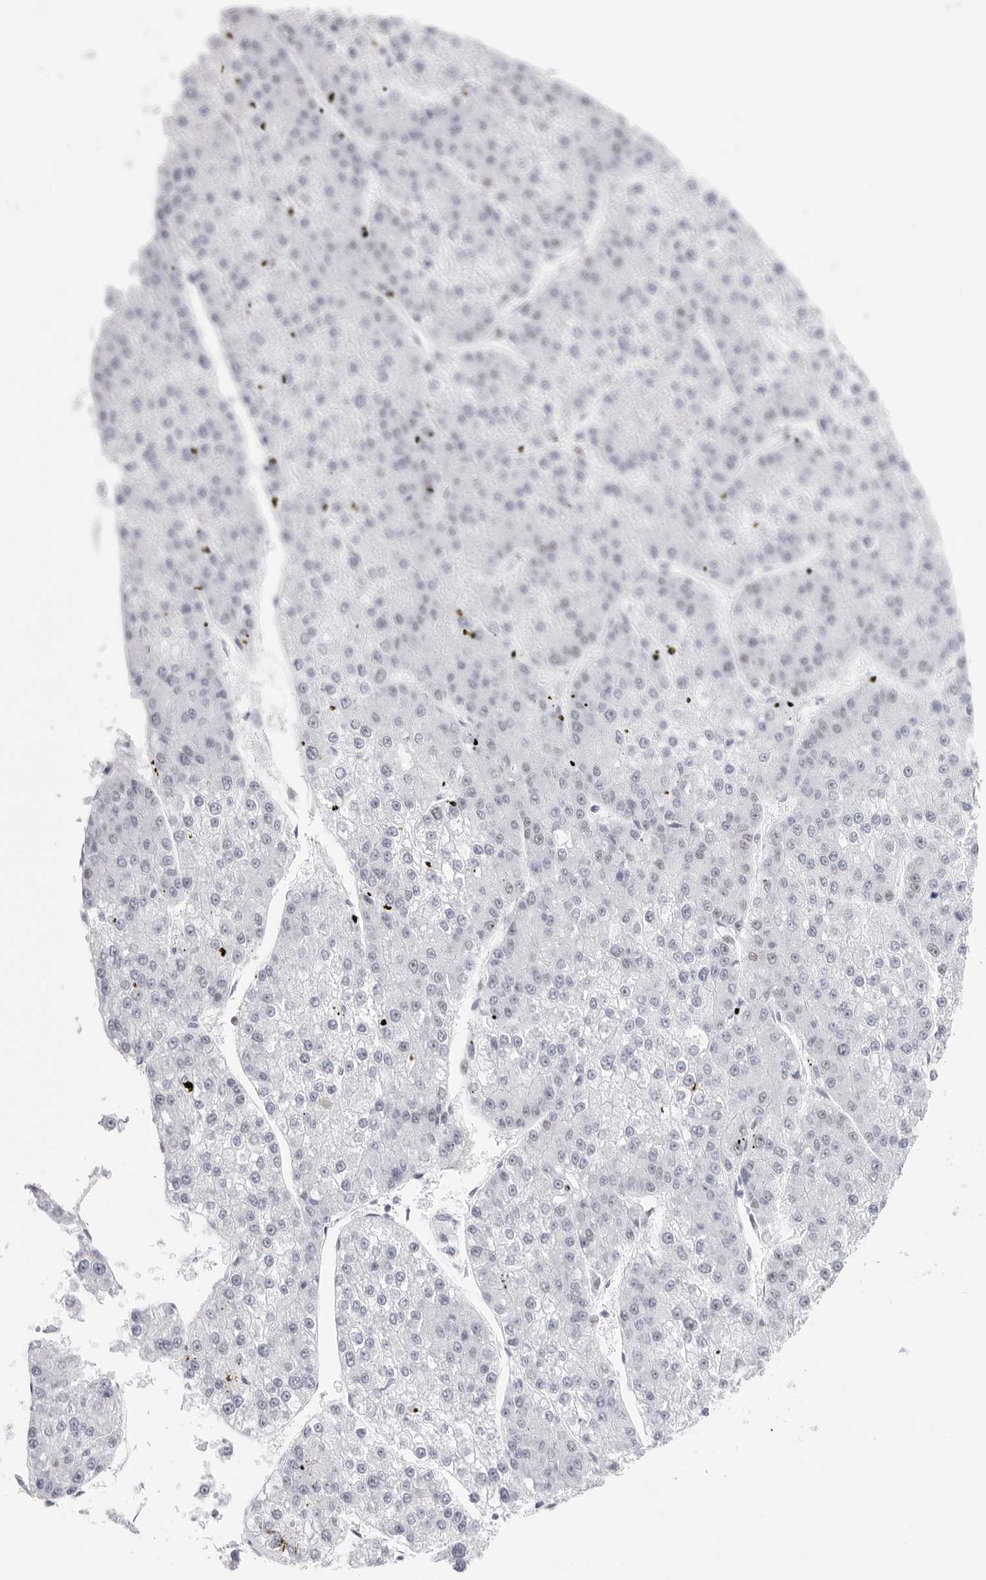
{"staining": {"intensity": "negative", "quantity": "none", "location": "none"}, "tissue": "liver cancer", "cell_type": "Tumor cells", "image_type": "cancer", "snomed": [{"axis": "morphology", "description": "Carcinoma, Hepatocellular, NOS"}, {"axis": "topography", "description": "Liver"}], "caption": "IHC histopathology image of neoplastic tissue: liver cancer stained with DAB shows no significant protein positivity in tumor cells.", "gene": "NASP", "patient": {"sex": "female", "age": 73}}